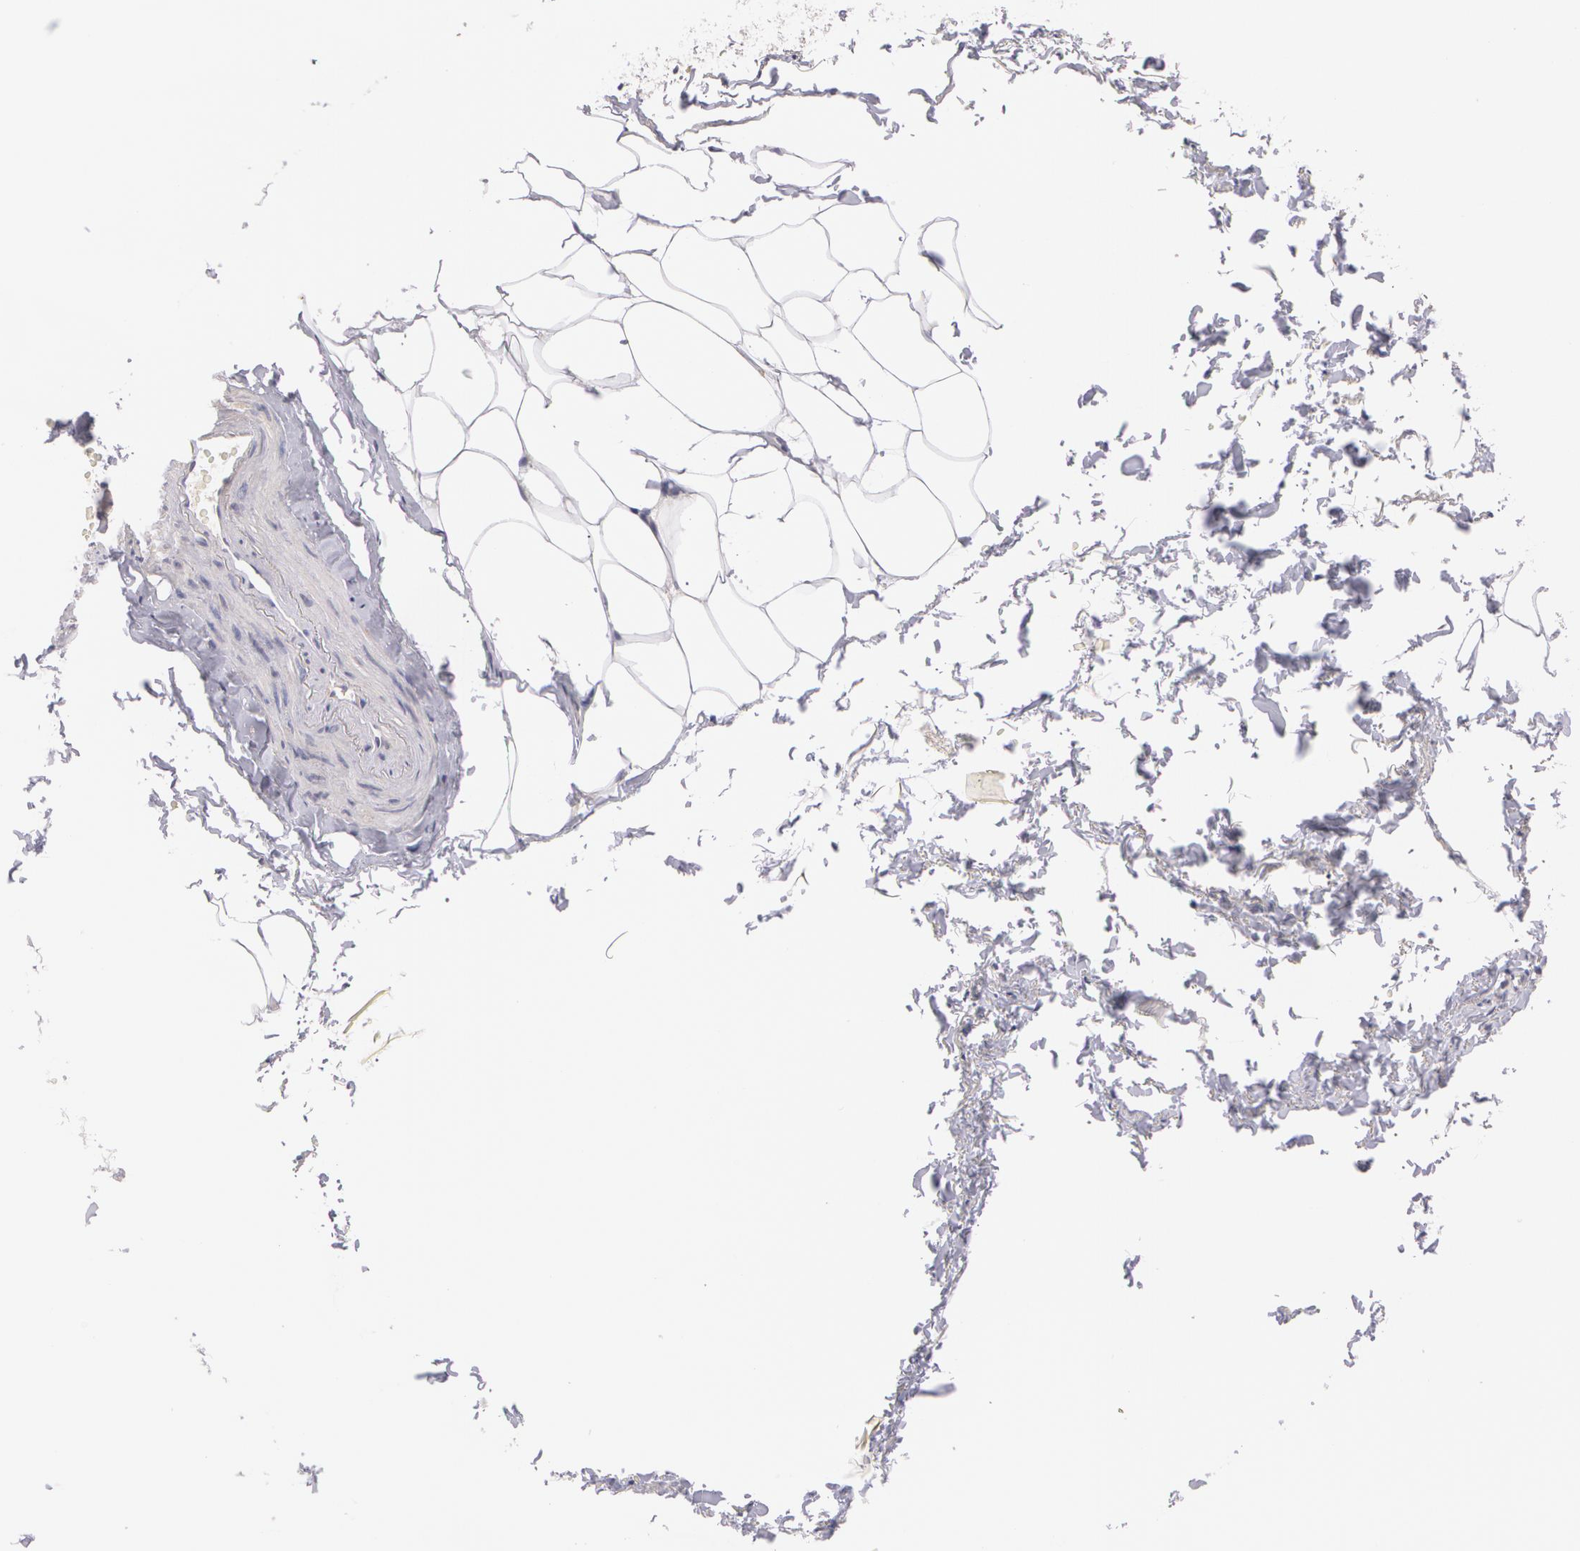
{"staining": {"intensity": "negative", "quantity": "none", "location": "none"}, "tissue": "adipose tissue", "cell_type": "Adipocytes", "image_type": "normal", "snomed": [{"axis": "morphology", "description": "Normal tissue, NOS"}, {"axis": "topography", "description": "Soft tissue"}, {"axis": "topography", "description": "Peripheral nerve tissue"}], "caption": "Immunohistochemical staining of normal human adipose tissue demonstrates no significant staining in adipocytes. (DAB (3,3'-diaminobenzidine) IHC, high magnification).", "gene": "CASK", "patient": {"sex": "female", "age": 68}}